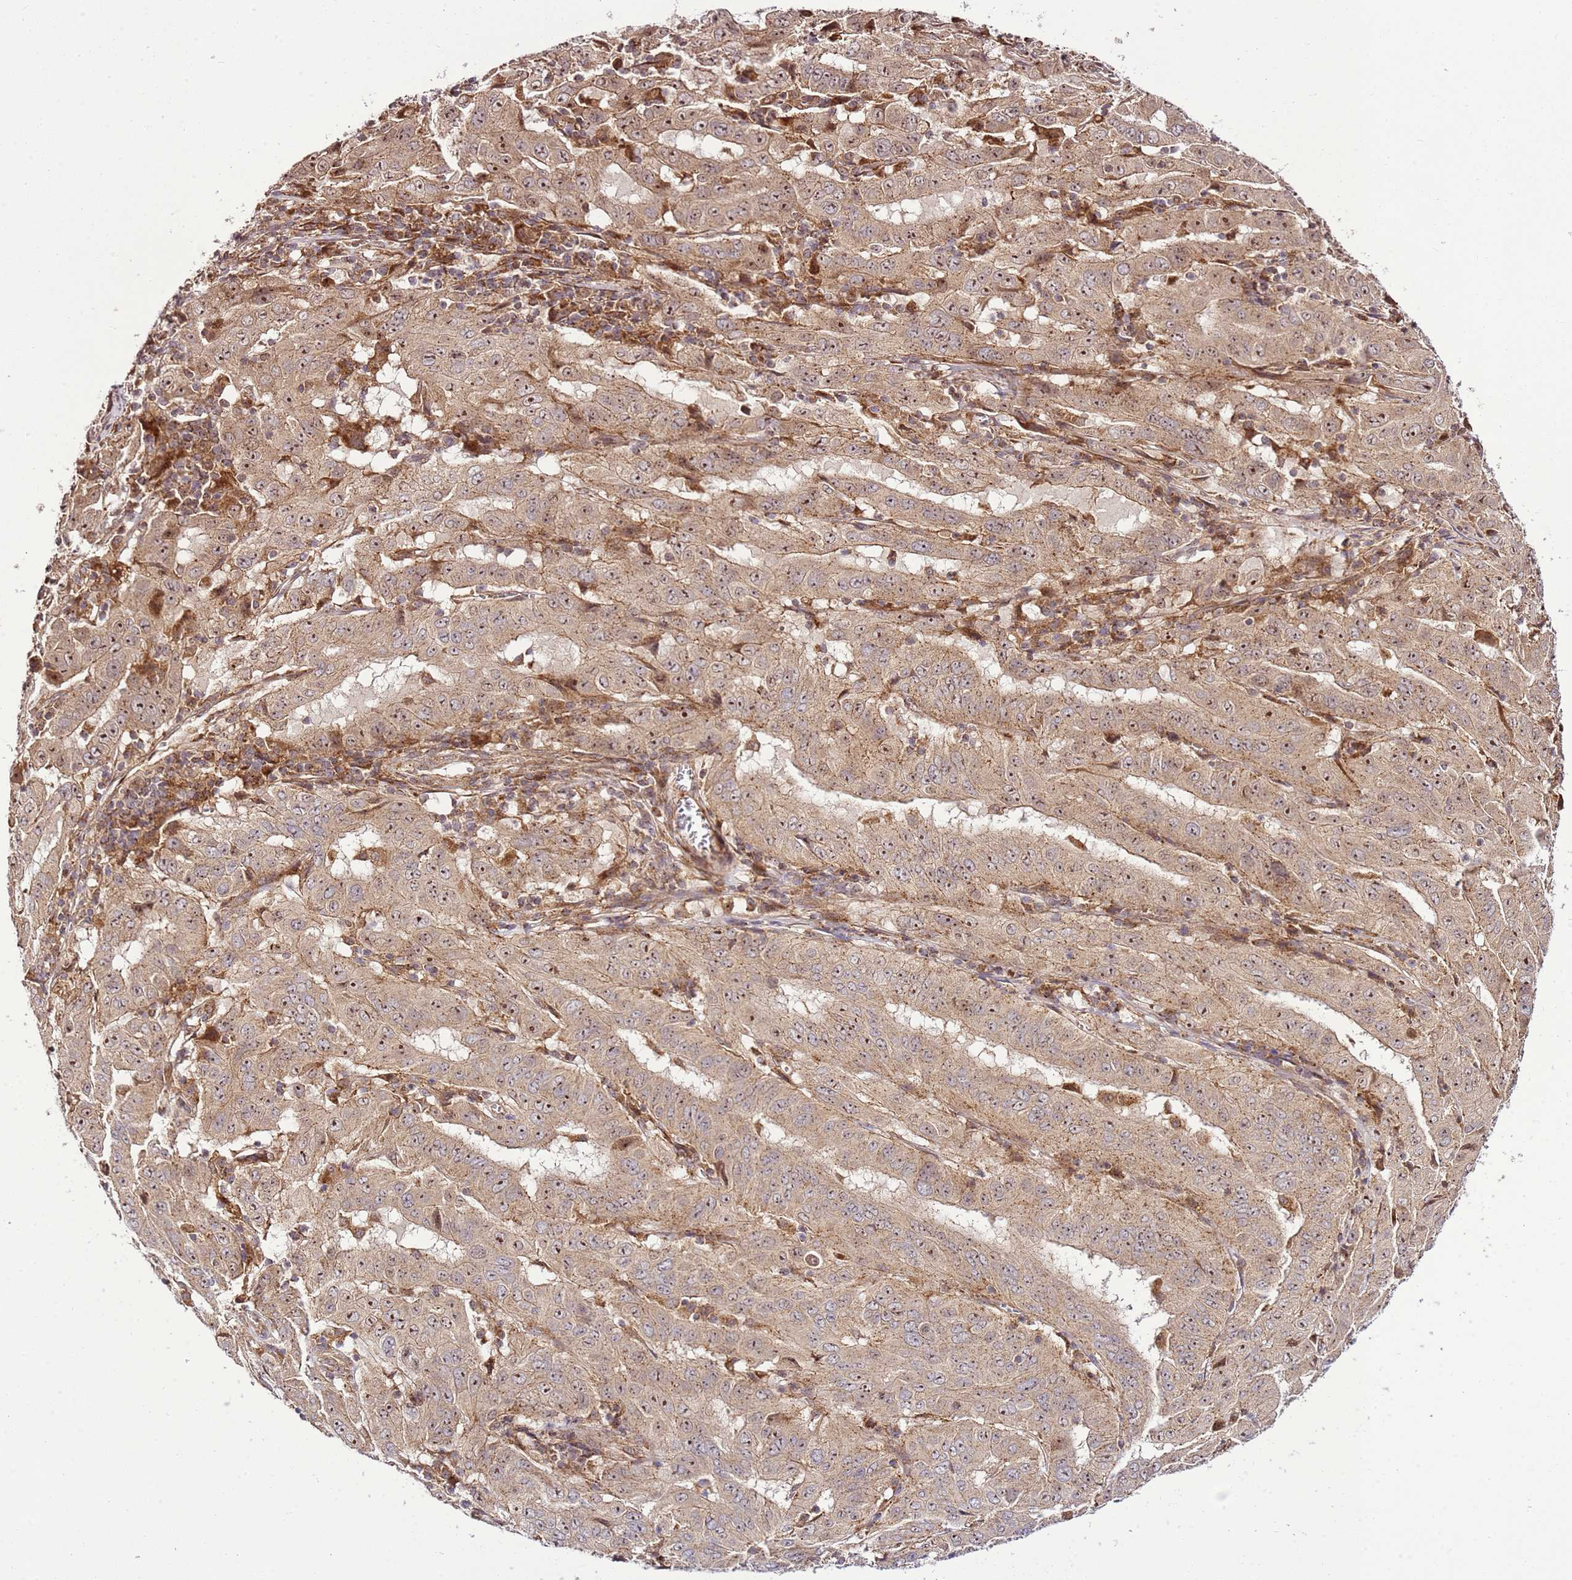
{"staining": {"intensity": "moderate", "quantity": ">75%", "location": "cytoplasmic/membranous,nuclear"}, "tissue": "pancreatic cancer", "cell_type": "Tumor cells", "image_type": "cancer", "snomed": [{"axis": "morphology", "description": "Adenocarcinoma, NOS"}, {"axis": "topography", "description": "Pancreas"}], "caption": "Immunohistochemistry image of neoplastic tissue: pancreatic cancer (adenocarcinoma) stained using IHC exhibits medium levels of moderate protein expression localized specifically in the cytoplasmic/membranous and nuclear of tumor cells, appearing as a cytoplasmic/membranous and nuclear brown color.", "gene": "RASA3", "patient": {"sex": "male", "age": 63}}